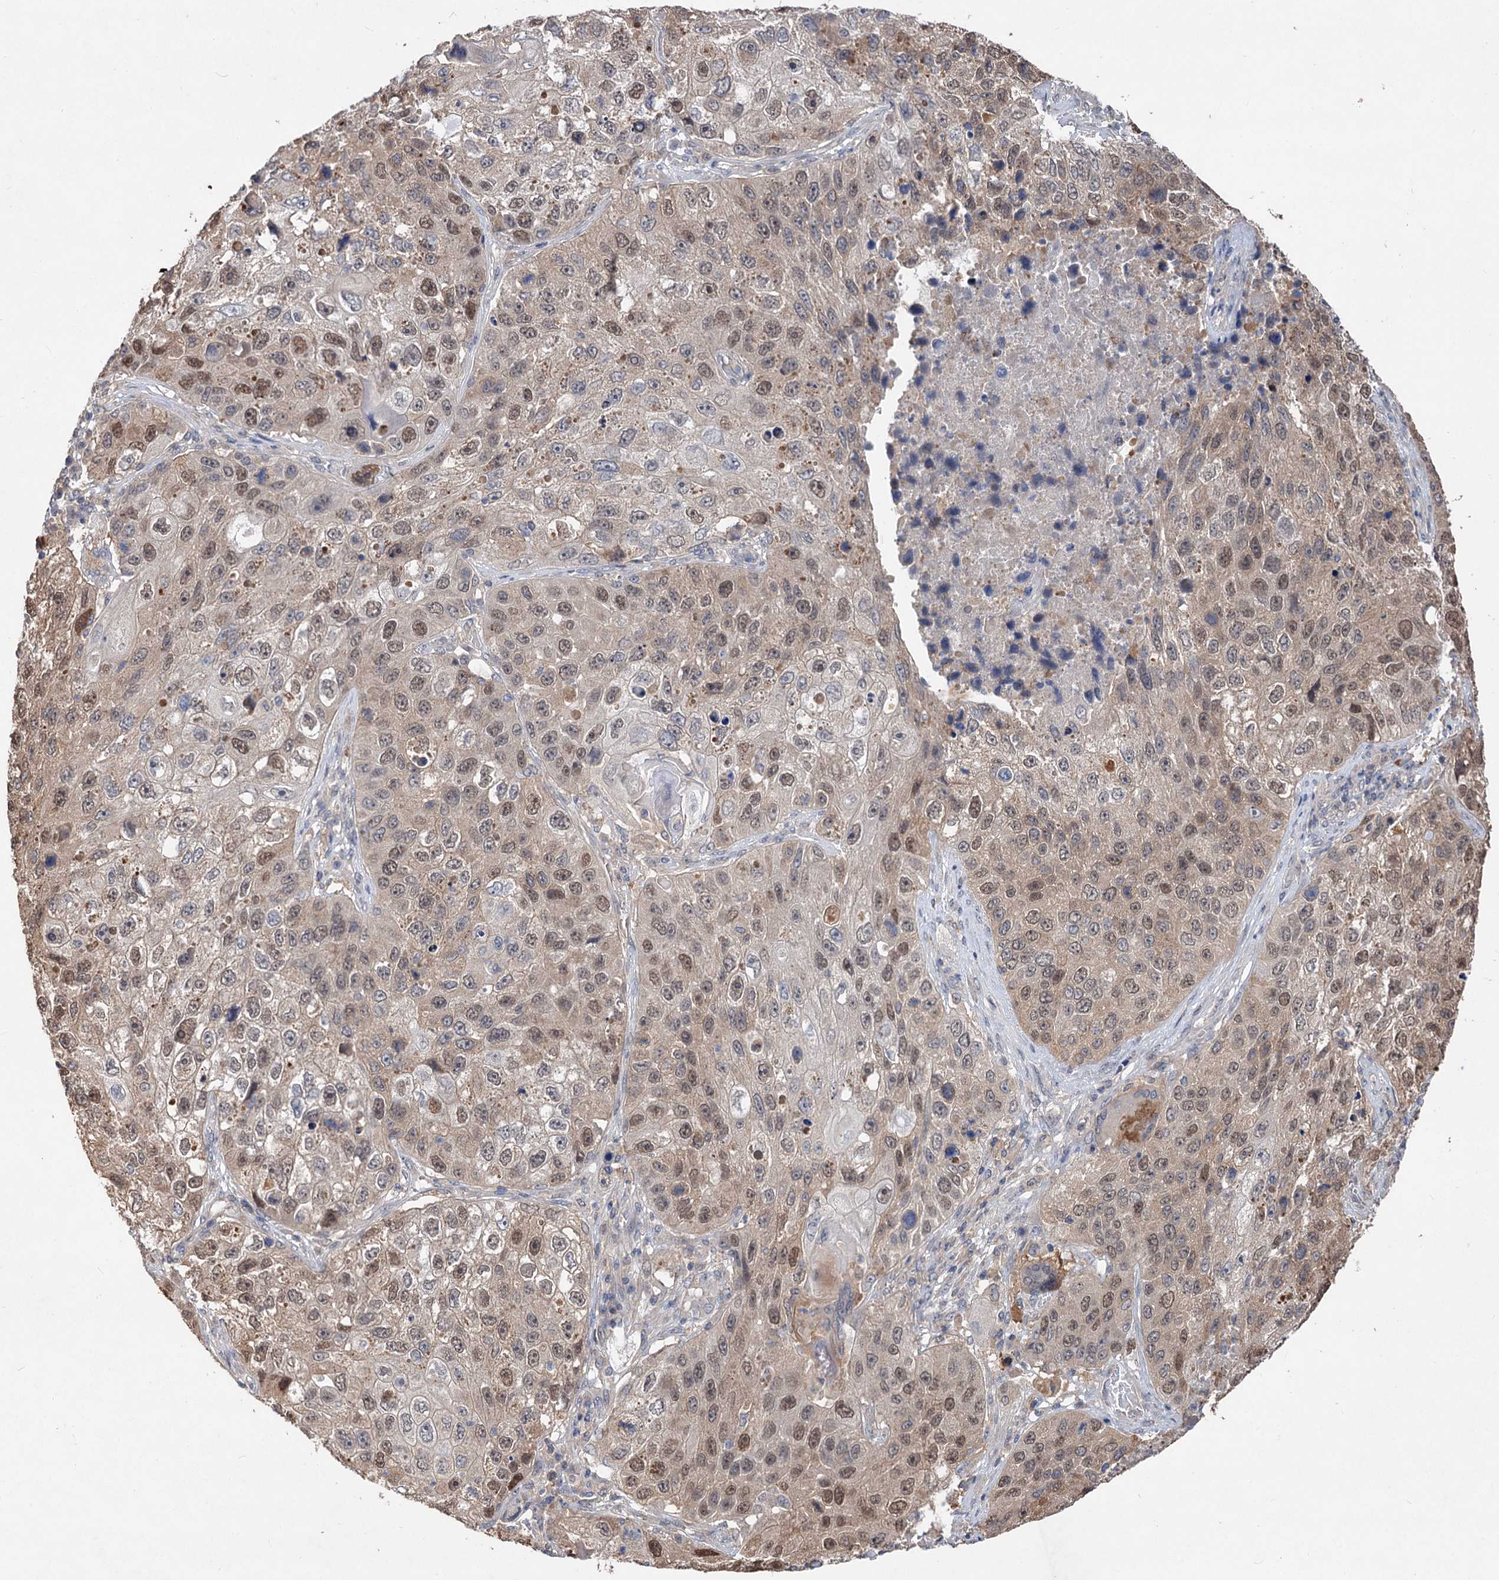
{"staining": {"intensity": "moderate", "quantity": ">75%", "location": "nuclear"}, "tissue": "lung cancer", "cell_type": "Tumor cells", "image_type": "cancer", "snomed": [{"axis": "morphology", "description": "Squamous cell carcinoma, NOS"}, {"axis": "topography", "description": "Lung"}], "caption": "Approximately >75% of tumor cells in human squamous cell carcinoma (lung) display moderate nuclear protein expression as visualized by brown immunohistochemical staining.", "gene": "NUDCD2", "patient": {"sex": "male", "age": 61}}